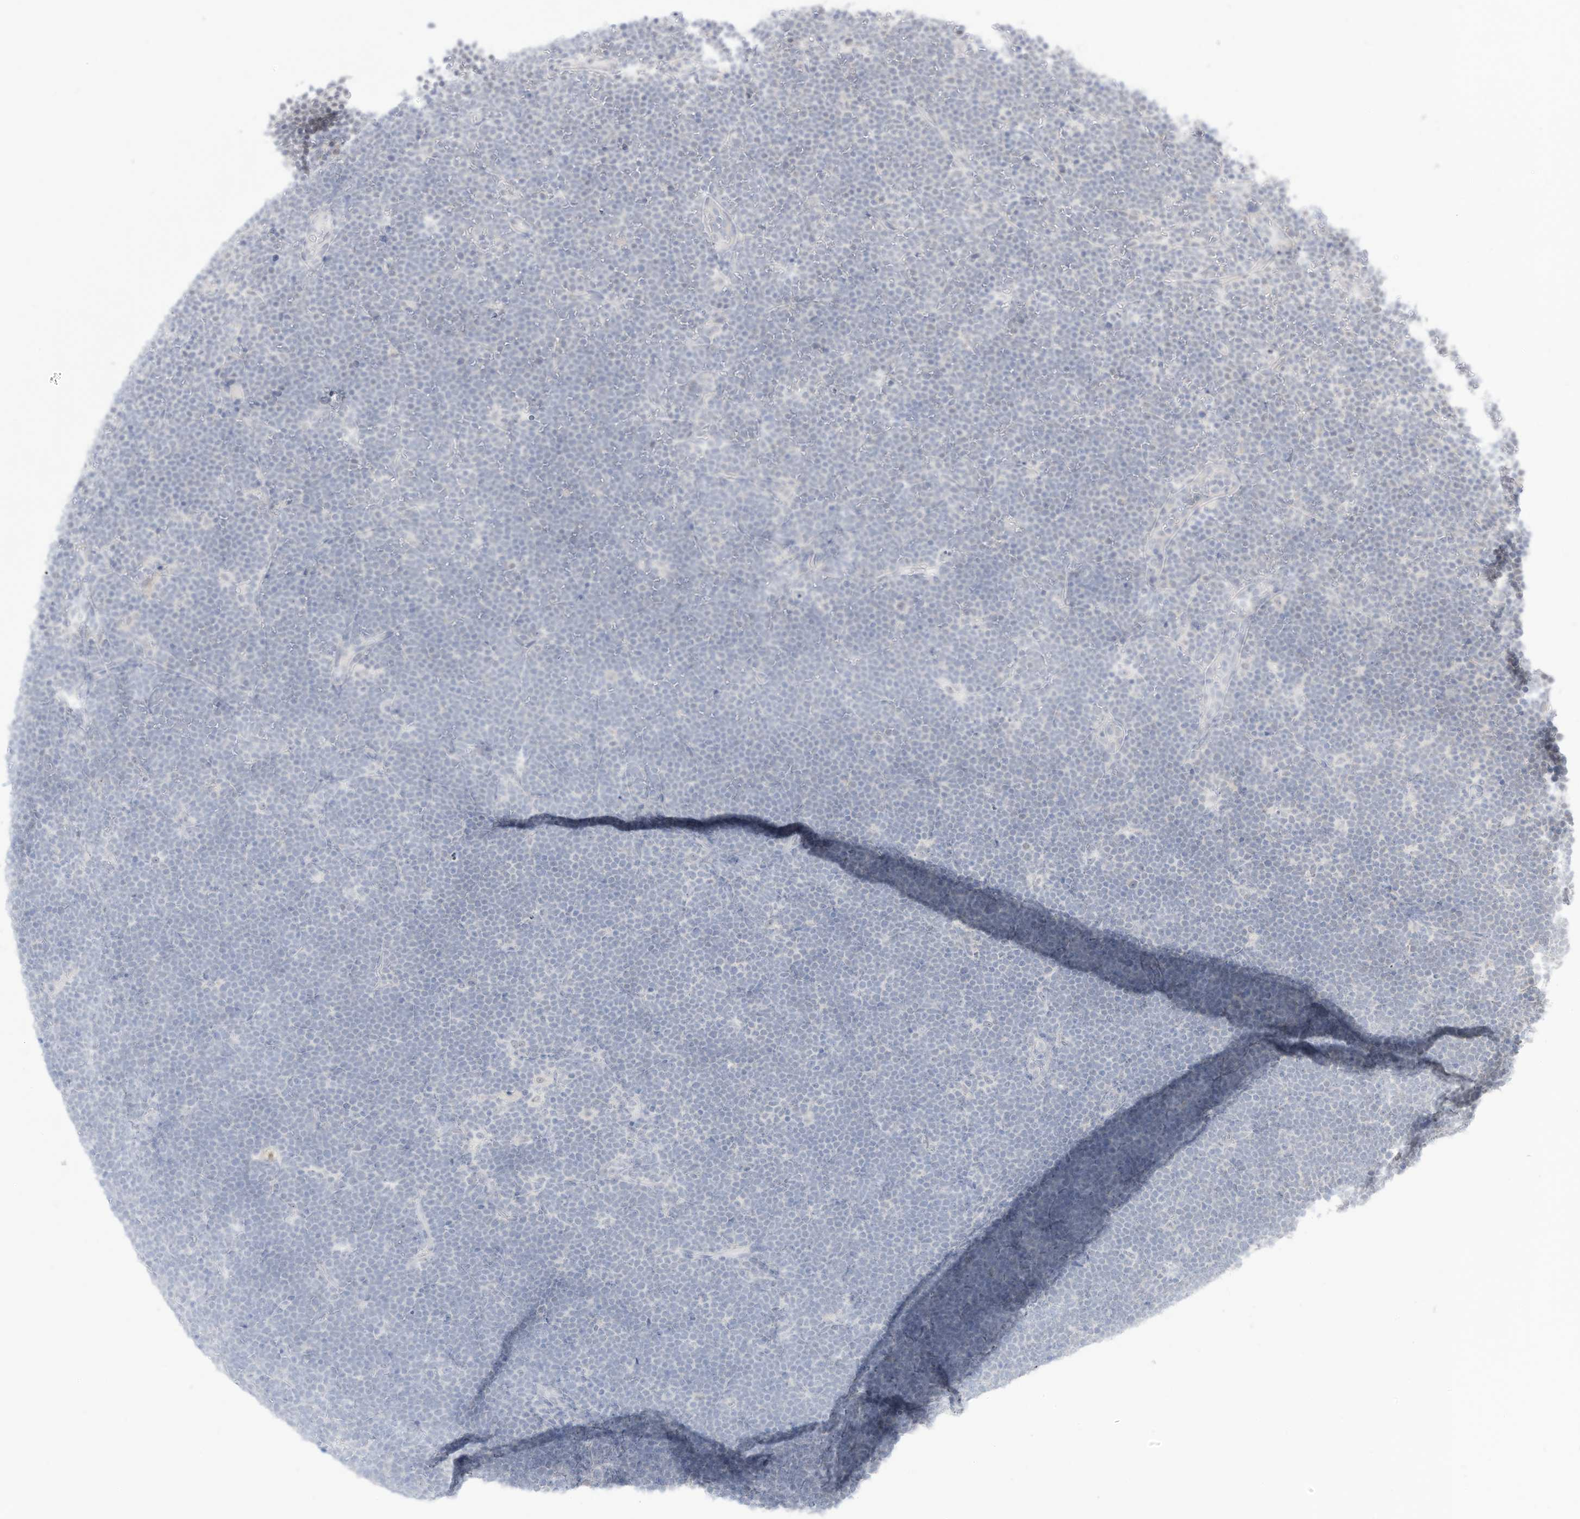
{"staining": {"intensity": "negative", "quantity": "none", "location": "none"}, "tissue": "lymphoma", "cell_type": "Tumor cells", "image_type": "cancer", "snomed": [{"axis": "morphology", "description": "Malignant lymphoma, non-Hodgkin's type, High grade"}, {"axis": "topography", "description": "Lymph node"}], "caption": "IHC of malignant lymphoma, non-Hodgkin's type (high-grade) shows no positivity in tumor cells.", "gene": "OGT", "patient": {"sex": "male", "age": 13}}